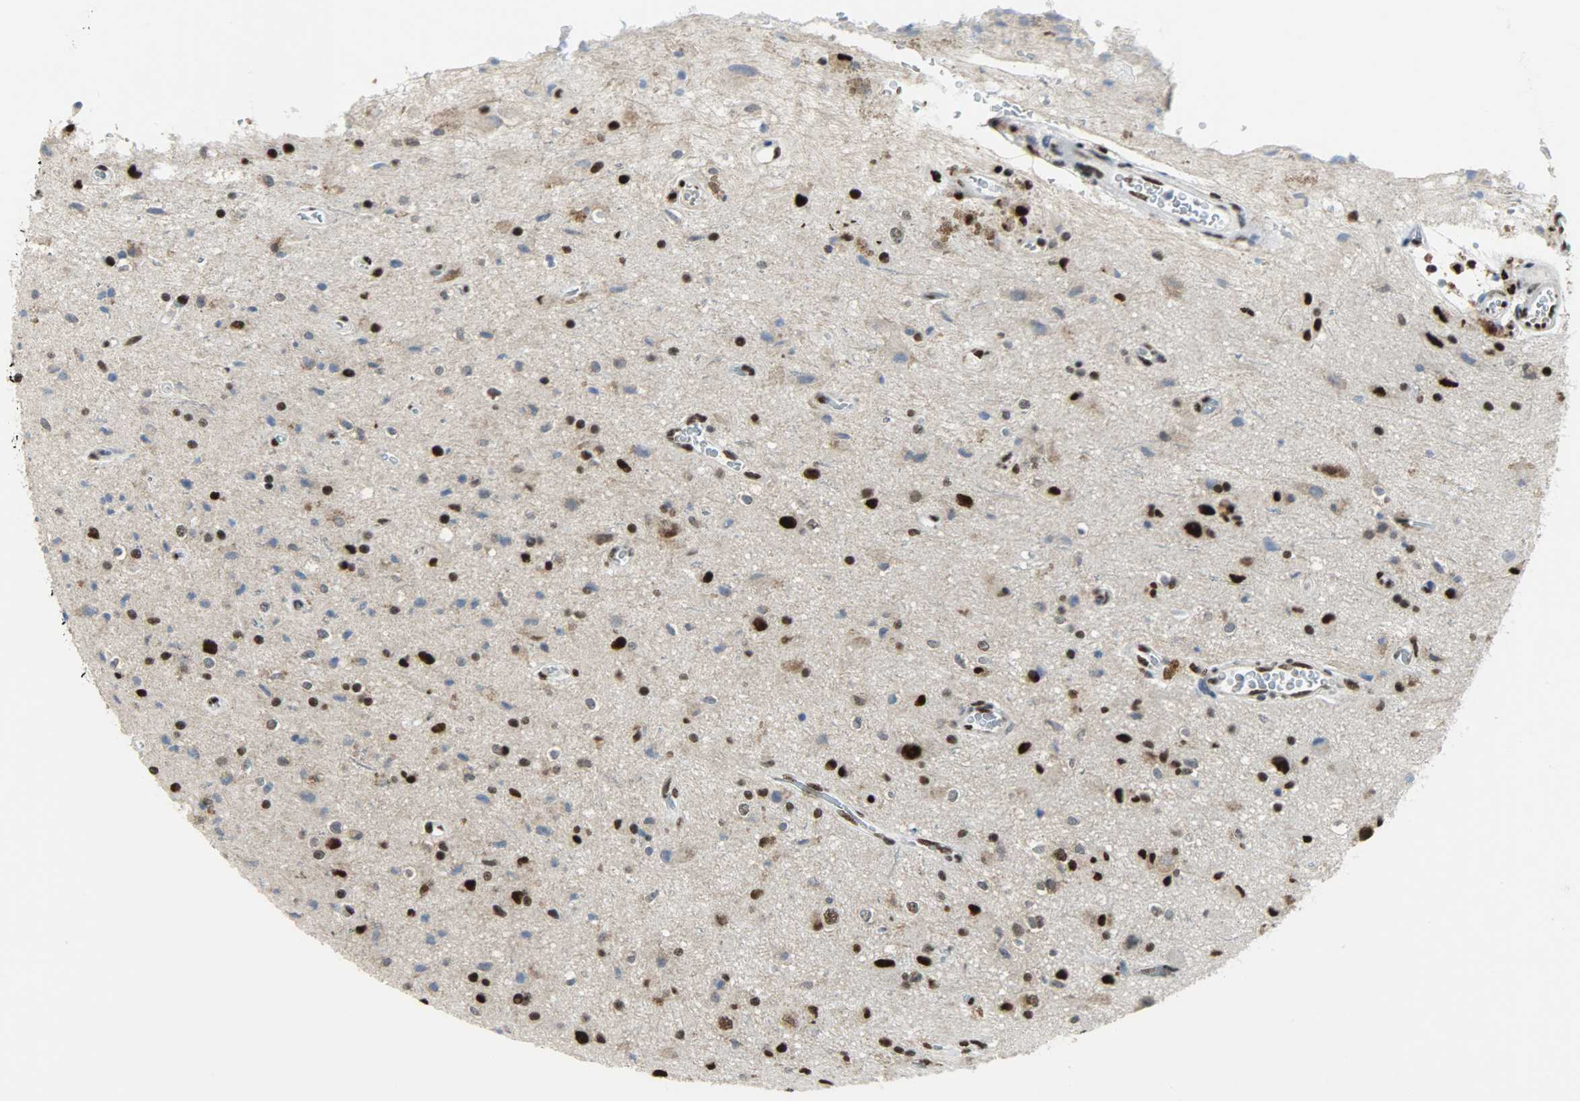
{"staining": {"intensity": "strong", "quantity": ">75%", "location": "cytoplasmic/membranous,nuclear"}, "tissue": "glioma", "cell_type": "Tumor cells", "image_type": "cancer", "snomed": [{"axis": "morphology", "description": "Glioma, malignant, High grade"}, {"axis": "topography", "description": "Brain"}], "caption": "This histopathology image exhibits immunohistochemistry staining of human malignant glioma (high-grade), with high strong cytoplasmic/membranous and nuclear expression in about >75% of tumor cells.", "gene": "SSB", "patient": {"sex": "male", "age": 47}}